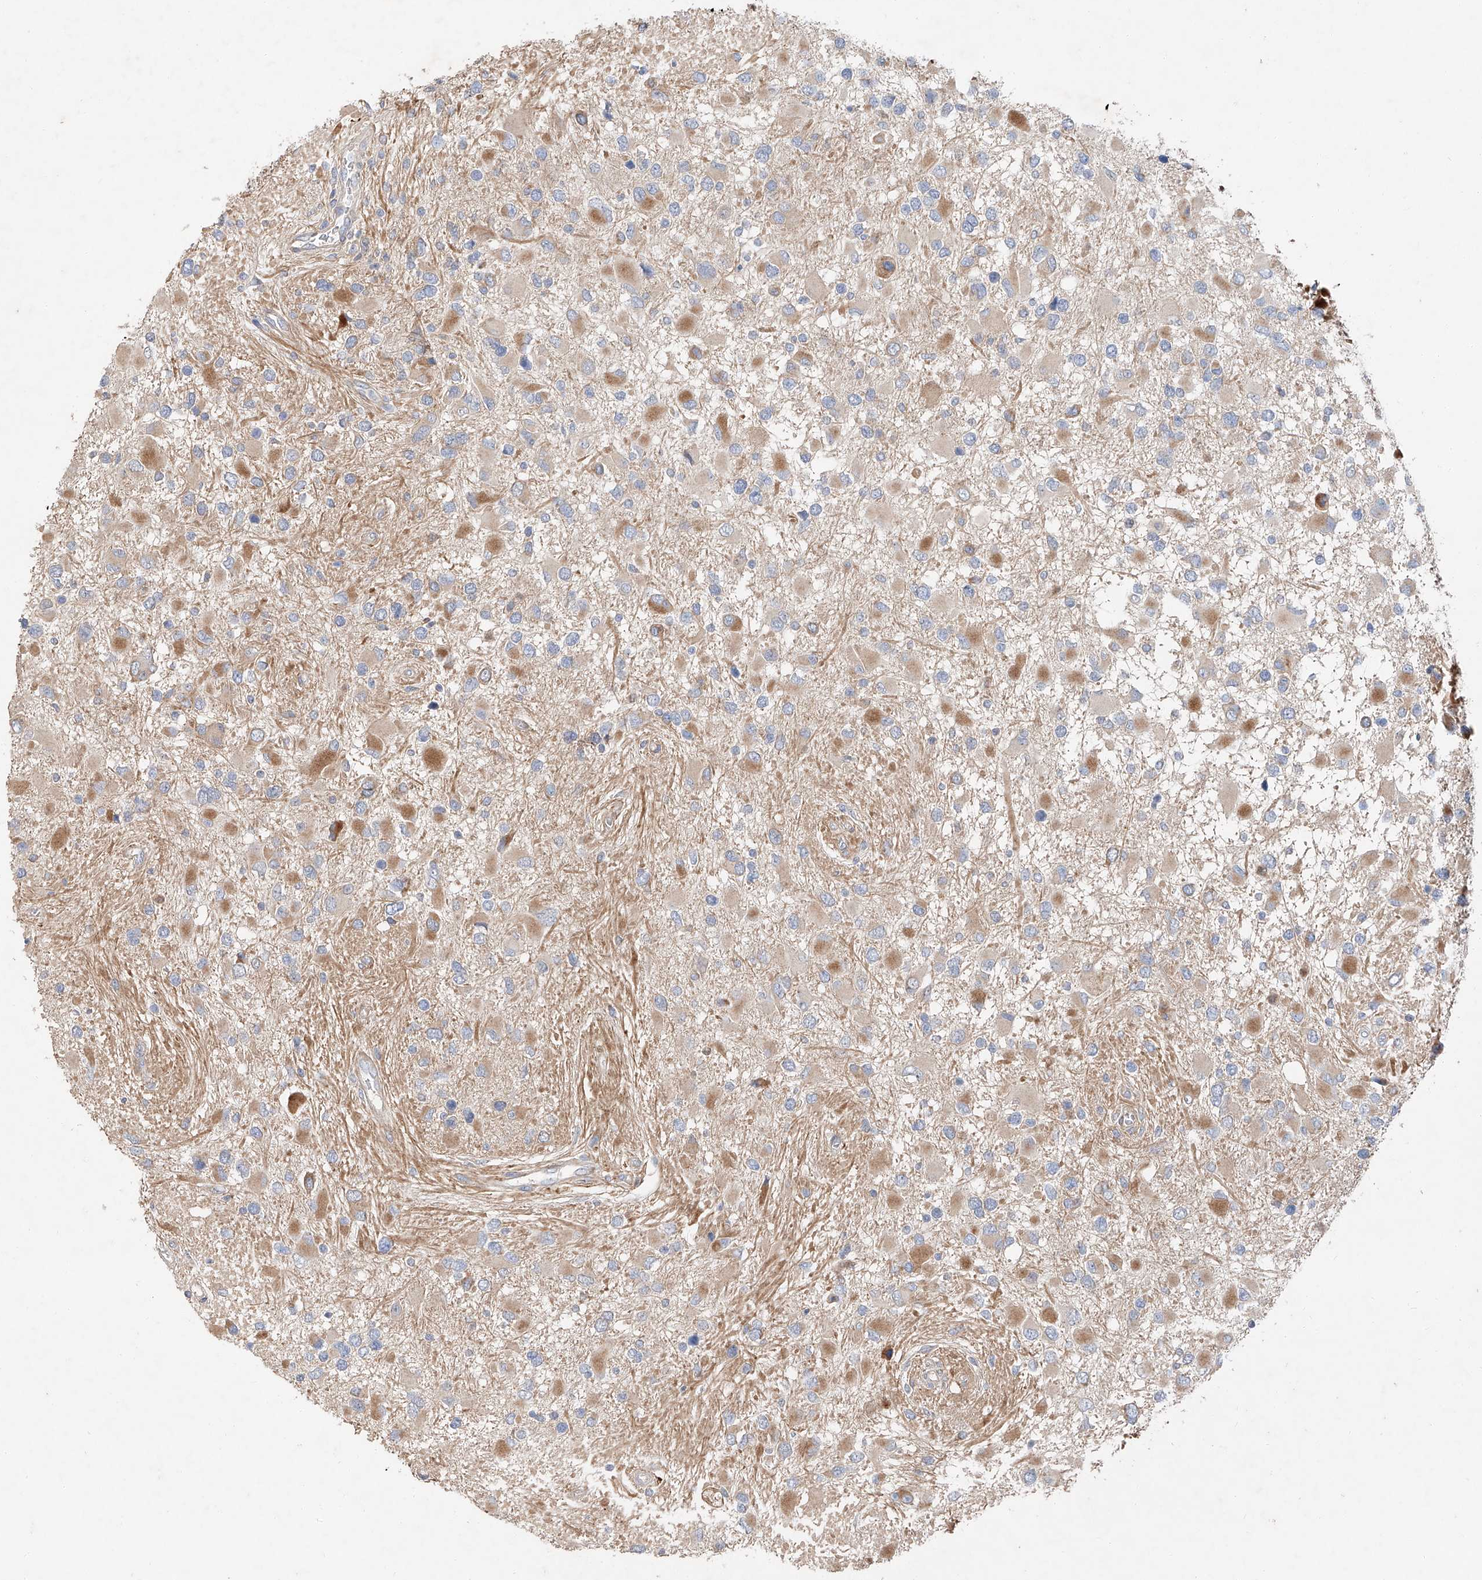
{"staining": {"intensity": "moderate", "quantity": "<25%", "location": "cytoplasmic/membranous"}, "tissue": "glioma", "cell_type": "Tumor cells", "image_type": "cancer", "snomed": [{"axis": "morphology", "description": "Glioma, malignant, High grade"}, {"axis": "topography", "description": "Brain"}], "caption": "A low amount of moderate cytoplasmic/membranous positivity is identified in about <25% of tumor cells in glioma tissue.", "gene": "USF3", "patient": {"sex": "male", "age": 53}}